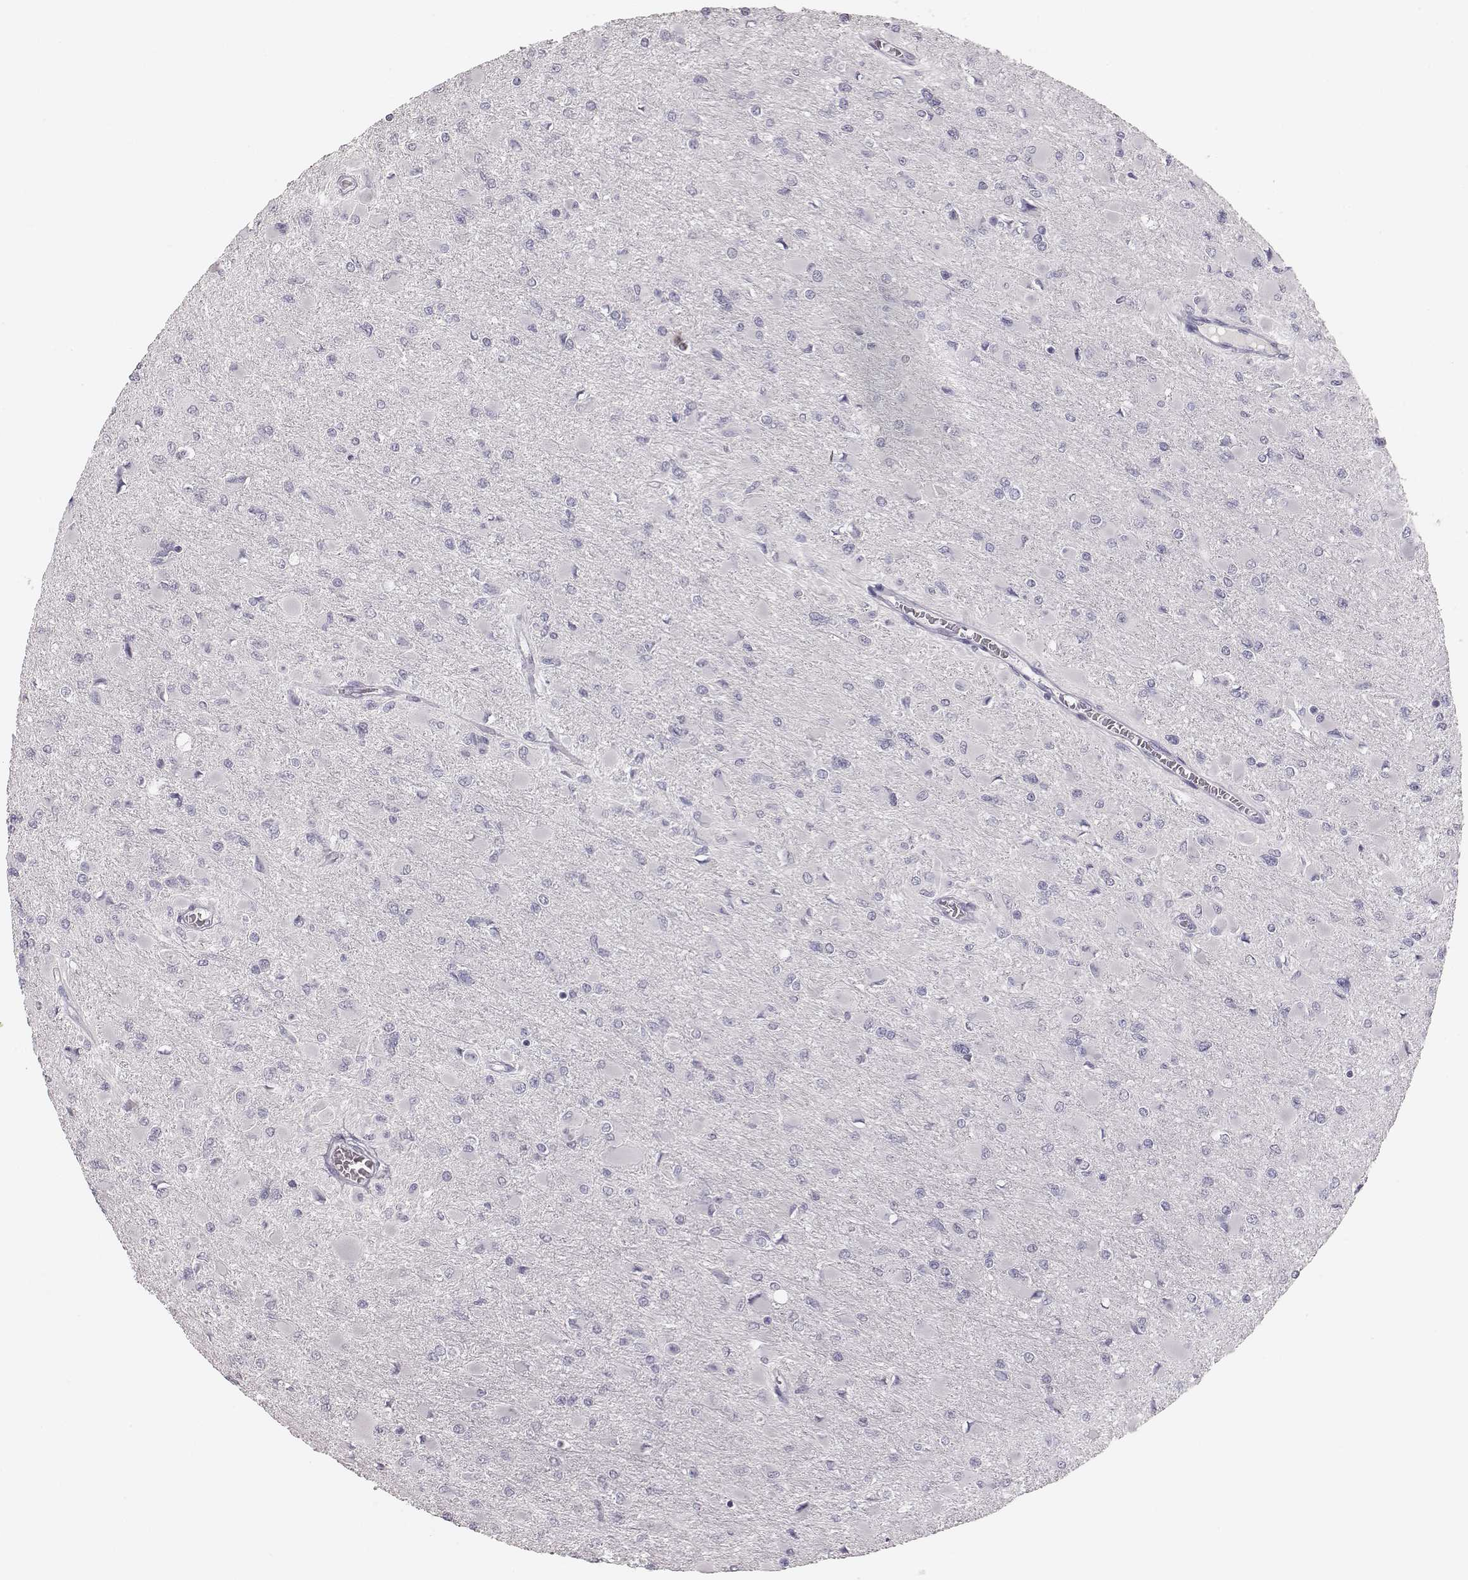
{"staining": {"intensity": "negative", "quantity": "none", "location": "none"}, "tissue": "glioma", "cell_type": "Tumor cells", "image_type": "cancer", "snomed": [{"axis": "morphology", "description": "Glioma, malignant, High grade"}, {"axis": "topography", "description": "Cerebral cortex"}], "caption": "Immunohistochemistry micrograph of glioma stained for a protein (brown), which demonstrates no staining in tumor cells.", "gene": "MYH6", "patient": {"sex": "female", "age": 36}}